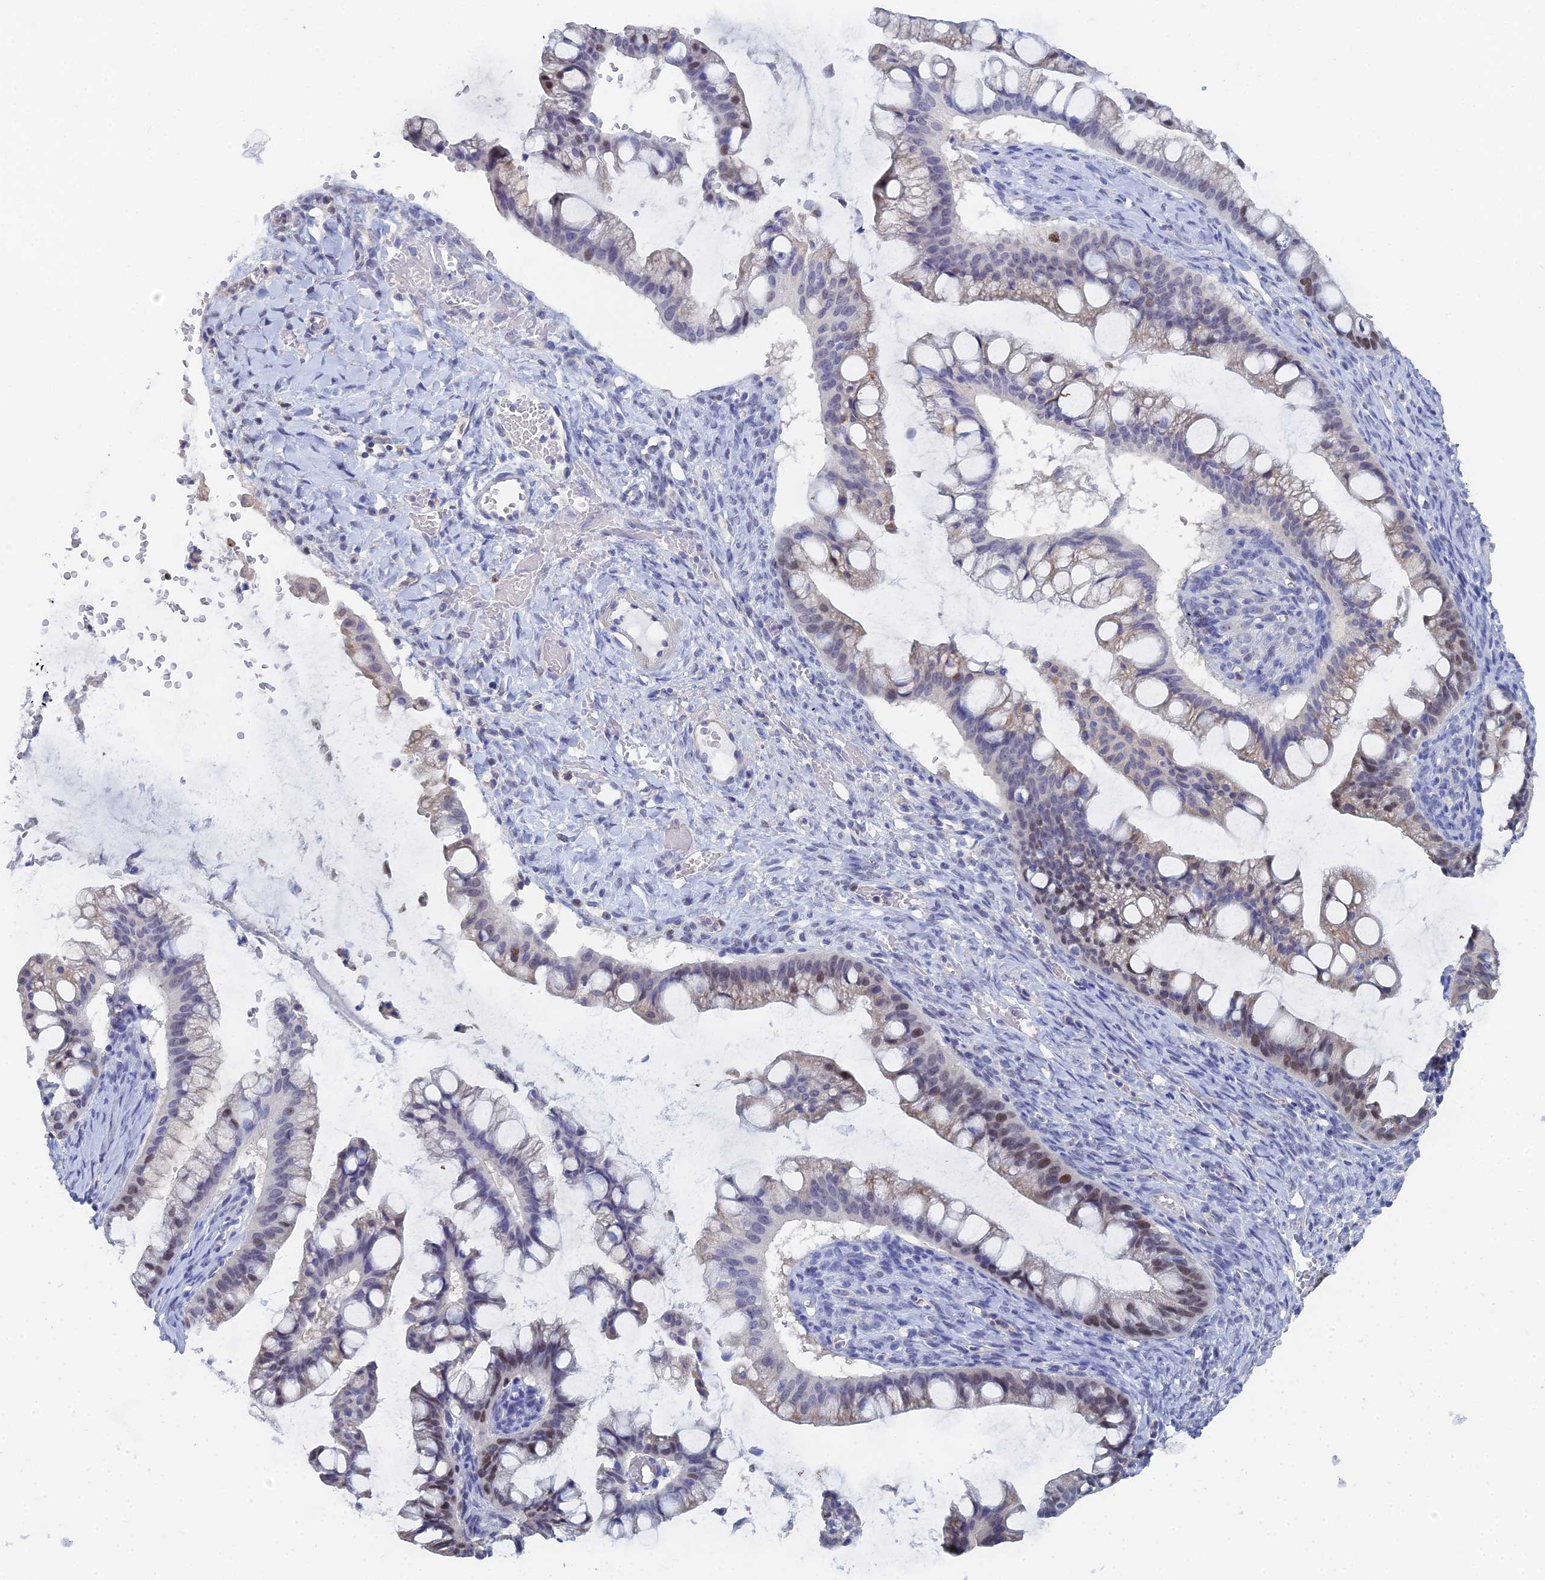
{"staining": {"intensity": "weak", "quantity": "25%-75%", "location": "nuclear"}, "tissue": "ovarian cancer", "cell_type": "Tumor cells", "image_type": "cancer", "snomed": [{"axis": "morphology", "description": "Cystadenocarcinoma, mucinous, NOS"}, {"axis": "topography", "description": "Ovary"}], "caption": "IHC (DAB) staining of mucinous cystadenocarcinoma (ovarian) demonstrates weak nuclear protein positivity in about 25%-75% of tumor cells.", "gene": "MCM2", "patient": {"sex": "female", "age": 73}}